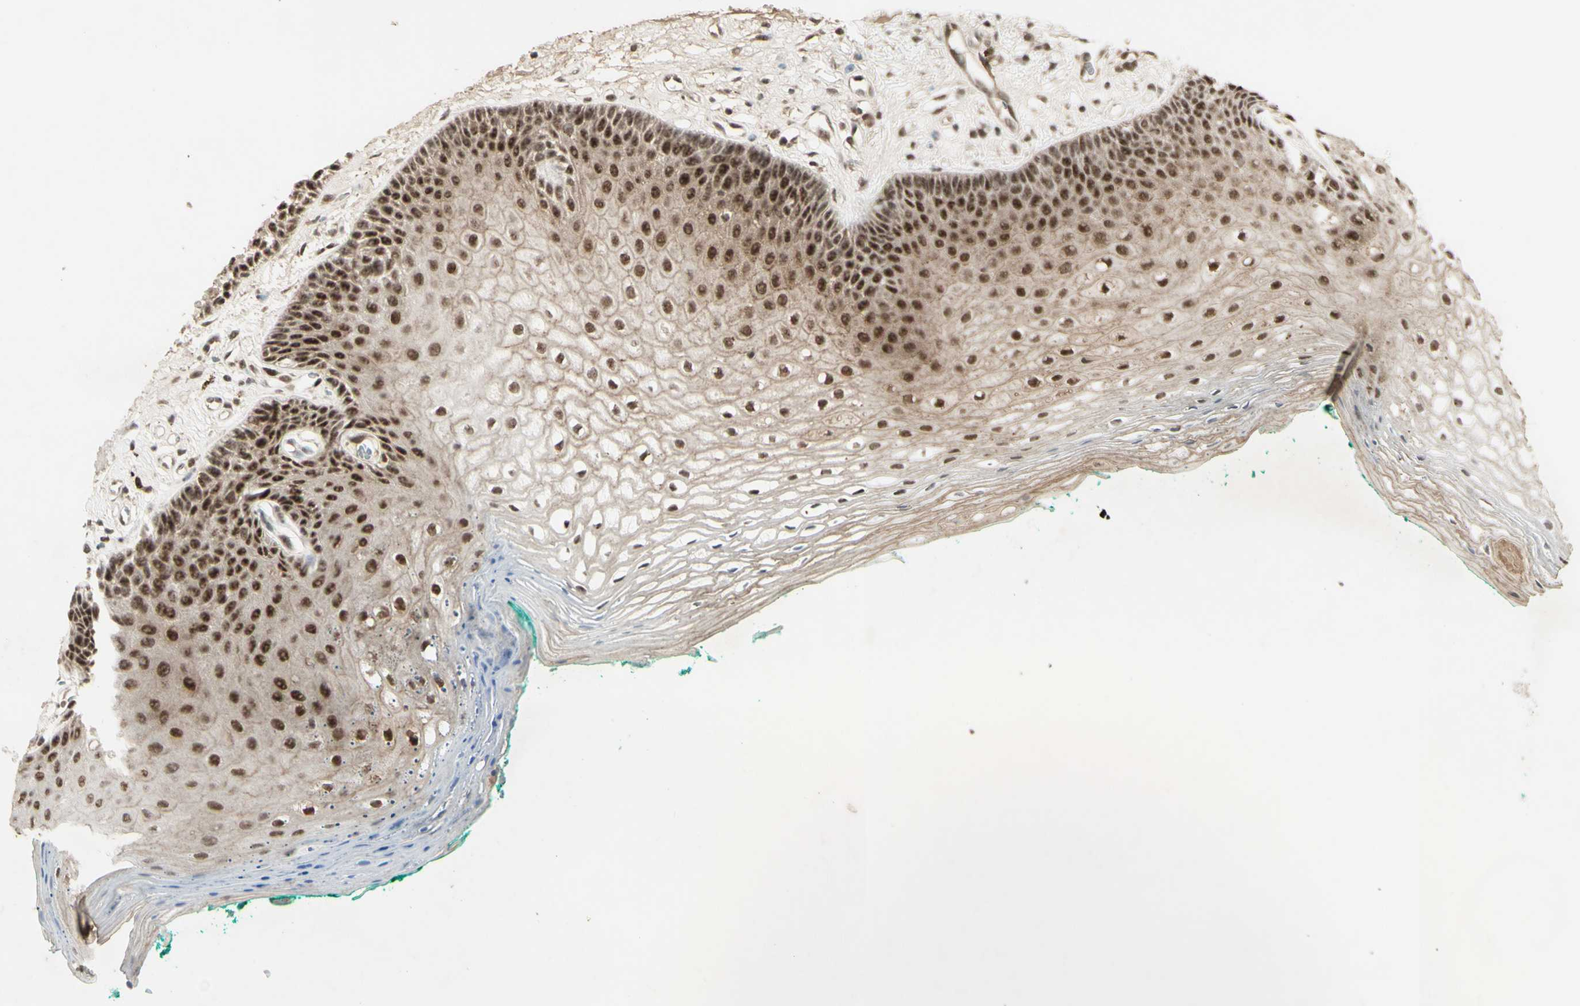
{"staining": {"intensity": "moderate", "quantity": ">75%", "location": "nuclear"}, "tissue": "oral mucosa", "cell_type": "Squamous epithelial cells", "image_type": "normal", "snomed": [{"axis": "morphology", "description": "Normal tissue, NOS"}, {"axis": "topography", "description": "Skeletal muscle"}, {"axis": "topography", "description": "Oral tissue"}, {"axis": "topography", "description": "Peripheral nerve tissue"}], "caption": "The micrograph displays a brown stain indicating the presence of a protein in the nuclear of squamous epithelial cells in oral mucosa. (IHC, brightfield microscopy, high magnification).", "gene": "CCNT1", "patient": {"sex": "female", "age": 84}}